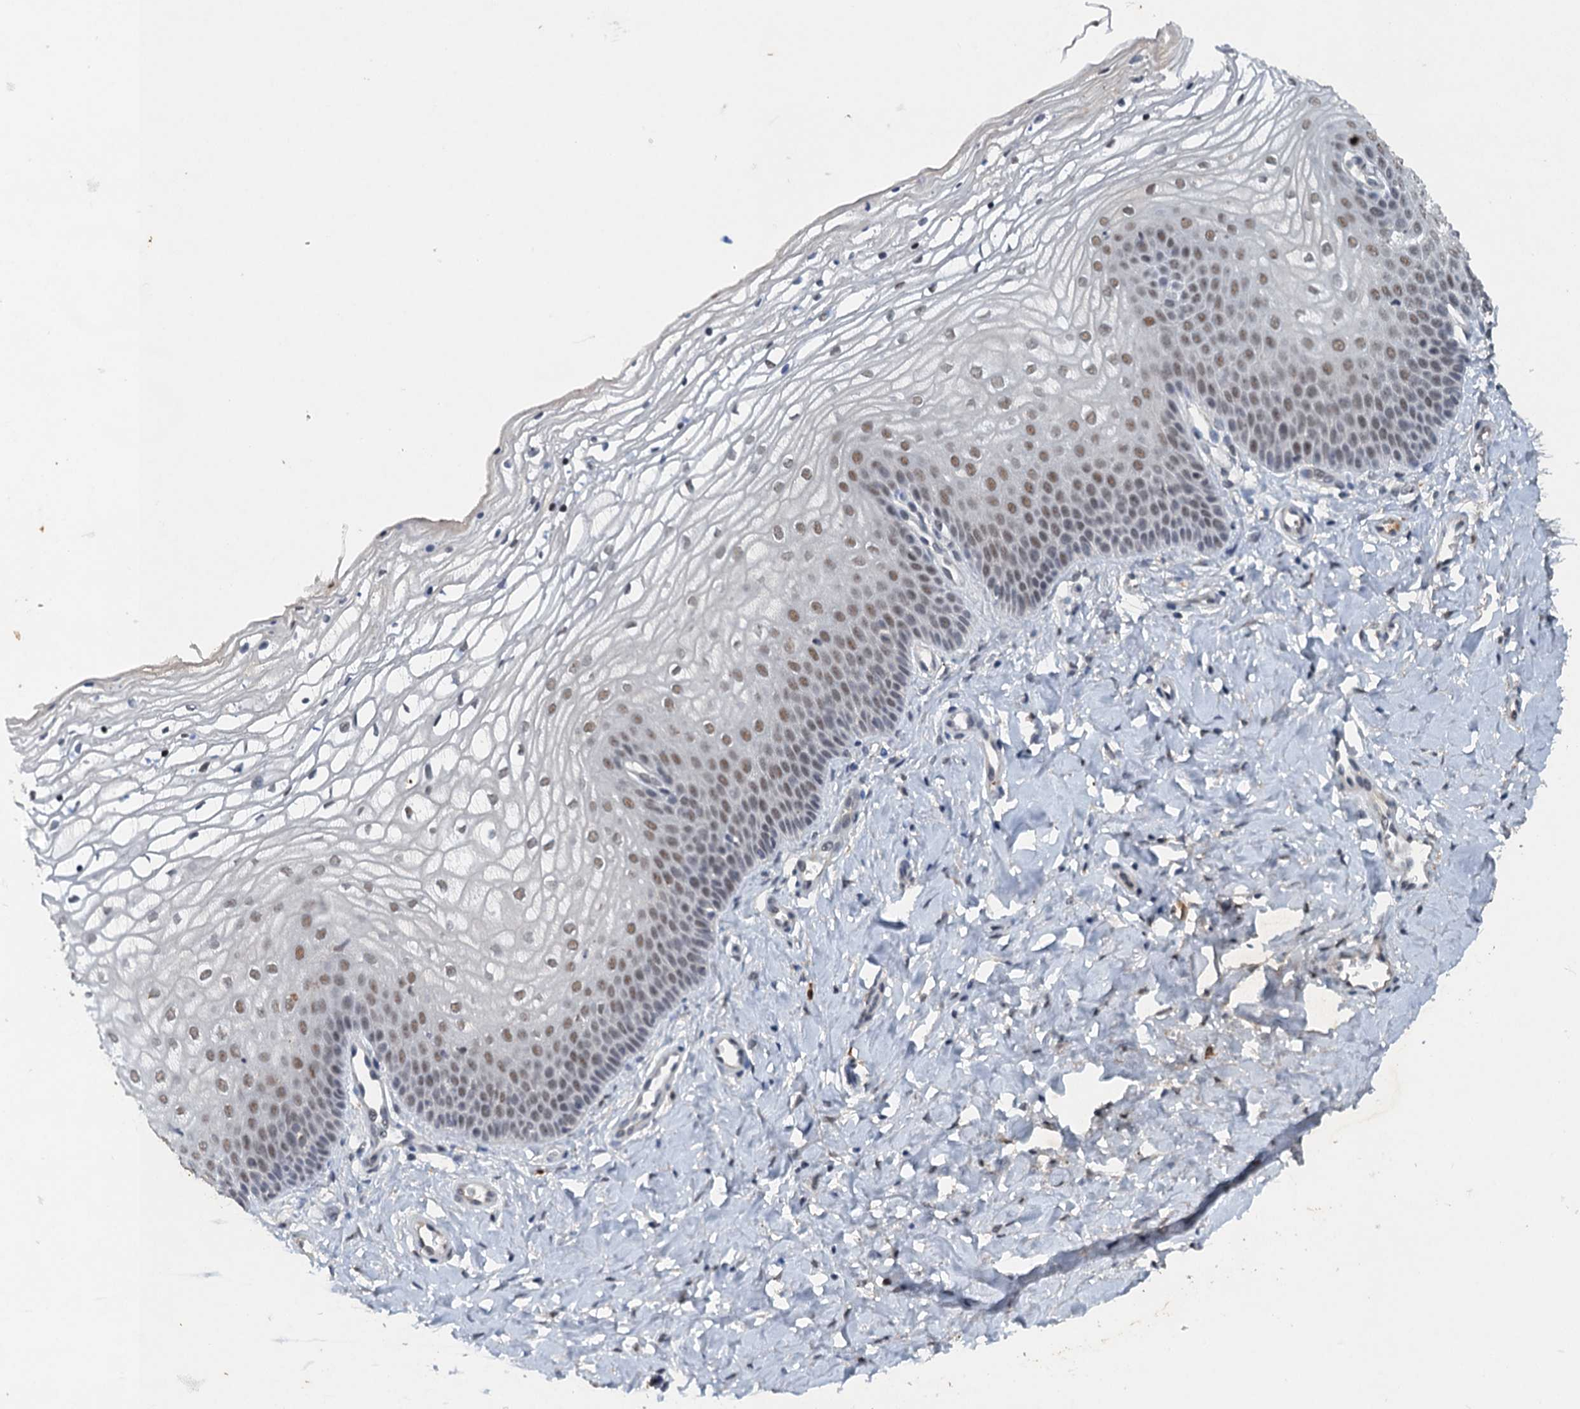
{"staining": {"intensity": "moderate", "quantity": "25%-75%", "location": "nuclear"}, "tissue": "vagina", "cell_type": "Squamous epithelial cells", "image_type": "normal", "snomed": [{"axis": "morphology", "description": "Normal tissue, NOS"}, {"axis": "topography", "description": "Vagina"}], "caption": "Vagina stained with a brown dye shows moderate nuclear positive expression in approximately 25%-75% of squamous epithelial cells.", "gene": "CSTF3", "patient": {"sex": "female", "age": 68}}